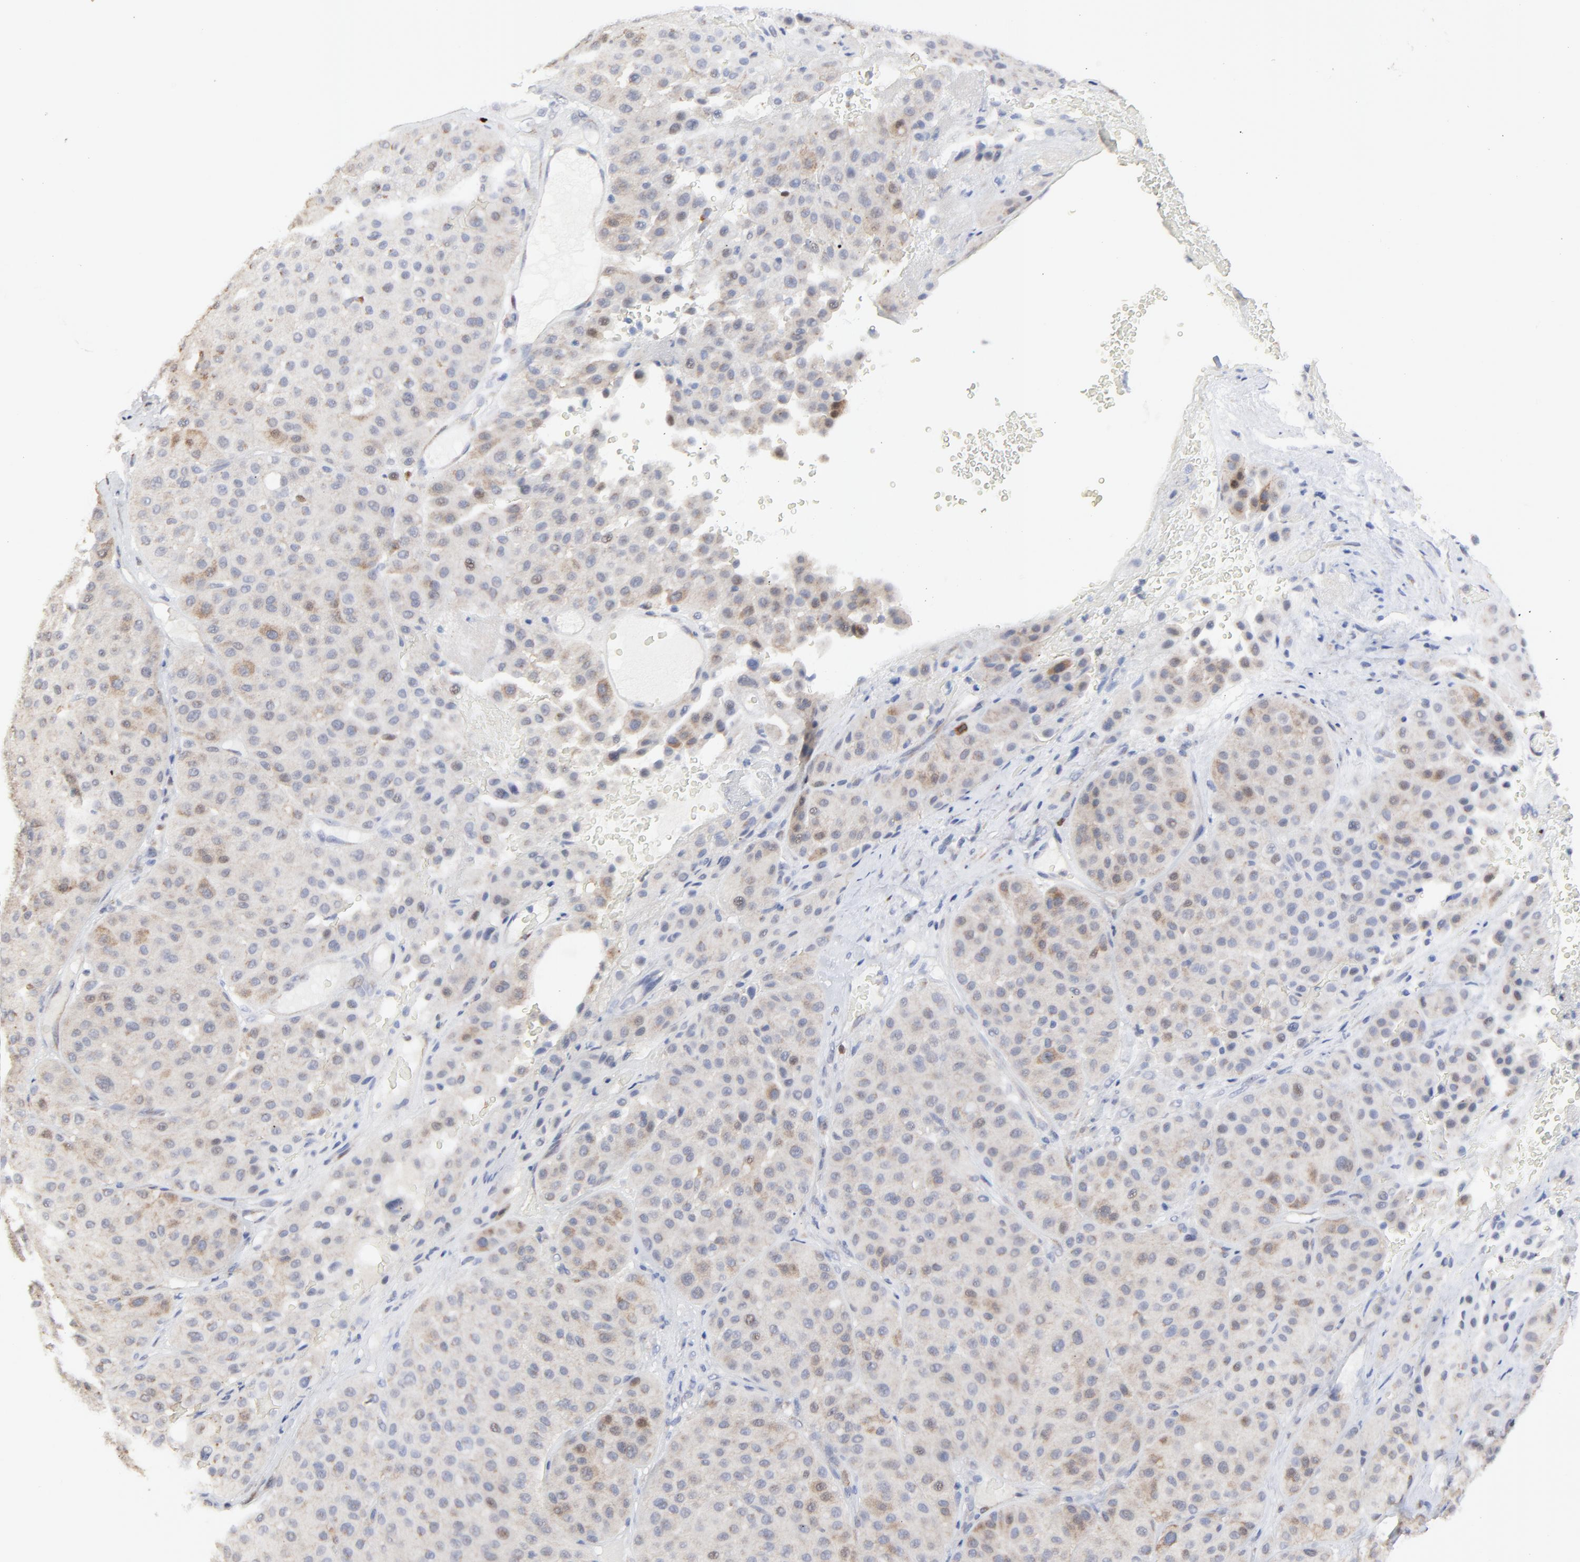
{"staining": {"intensity": "weak", "quantity": "<25%", "location": "cytoplasmic/membranous,nuclear"}, "tissue": "melanoma", "cell_type": "Tumor cells", "image_type": "cancer", "snomed": [{"axis": "morphology", "description": "Normal tissue, NOS"}, {"axis": "morphology", "description": "Malignant melanoma, Metastatic site"}, {"axis": "topography", "description": "Skin"}], "caption": "Micrograph shows no significant protein staining in tumor cells of malignant melanoma (metastatic site).", "gene": "NCAPH", "patient": {"sex": "male", "age": 41}}